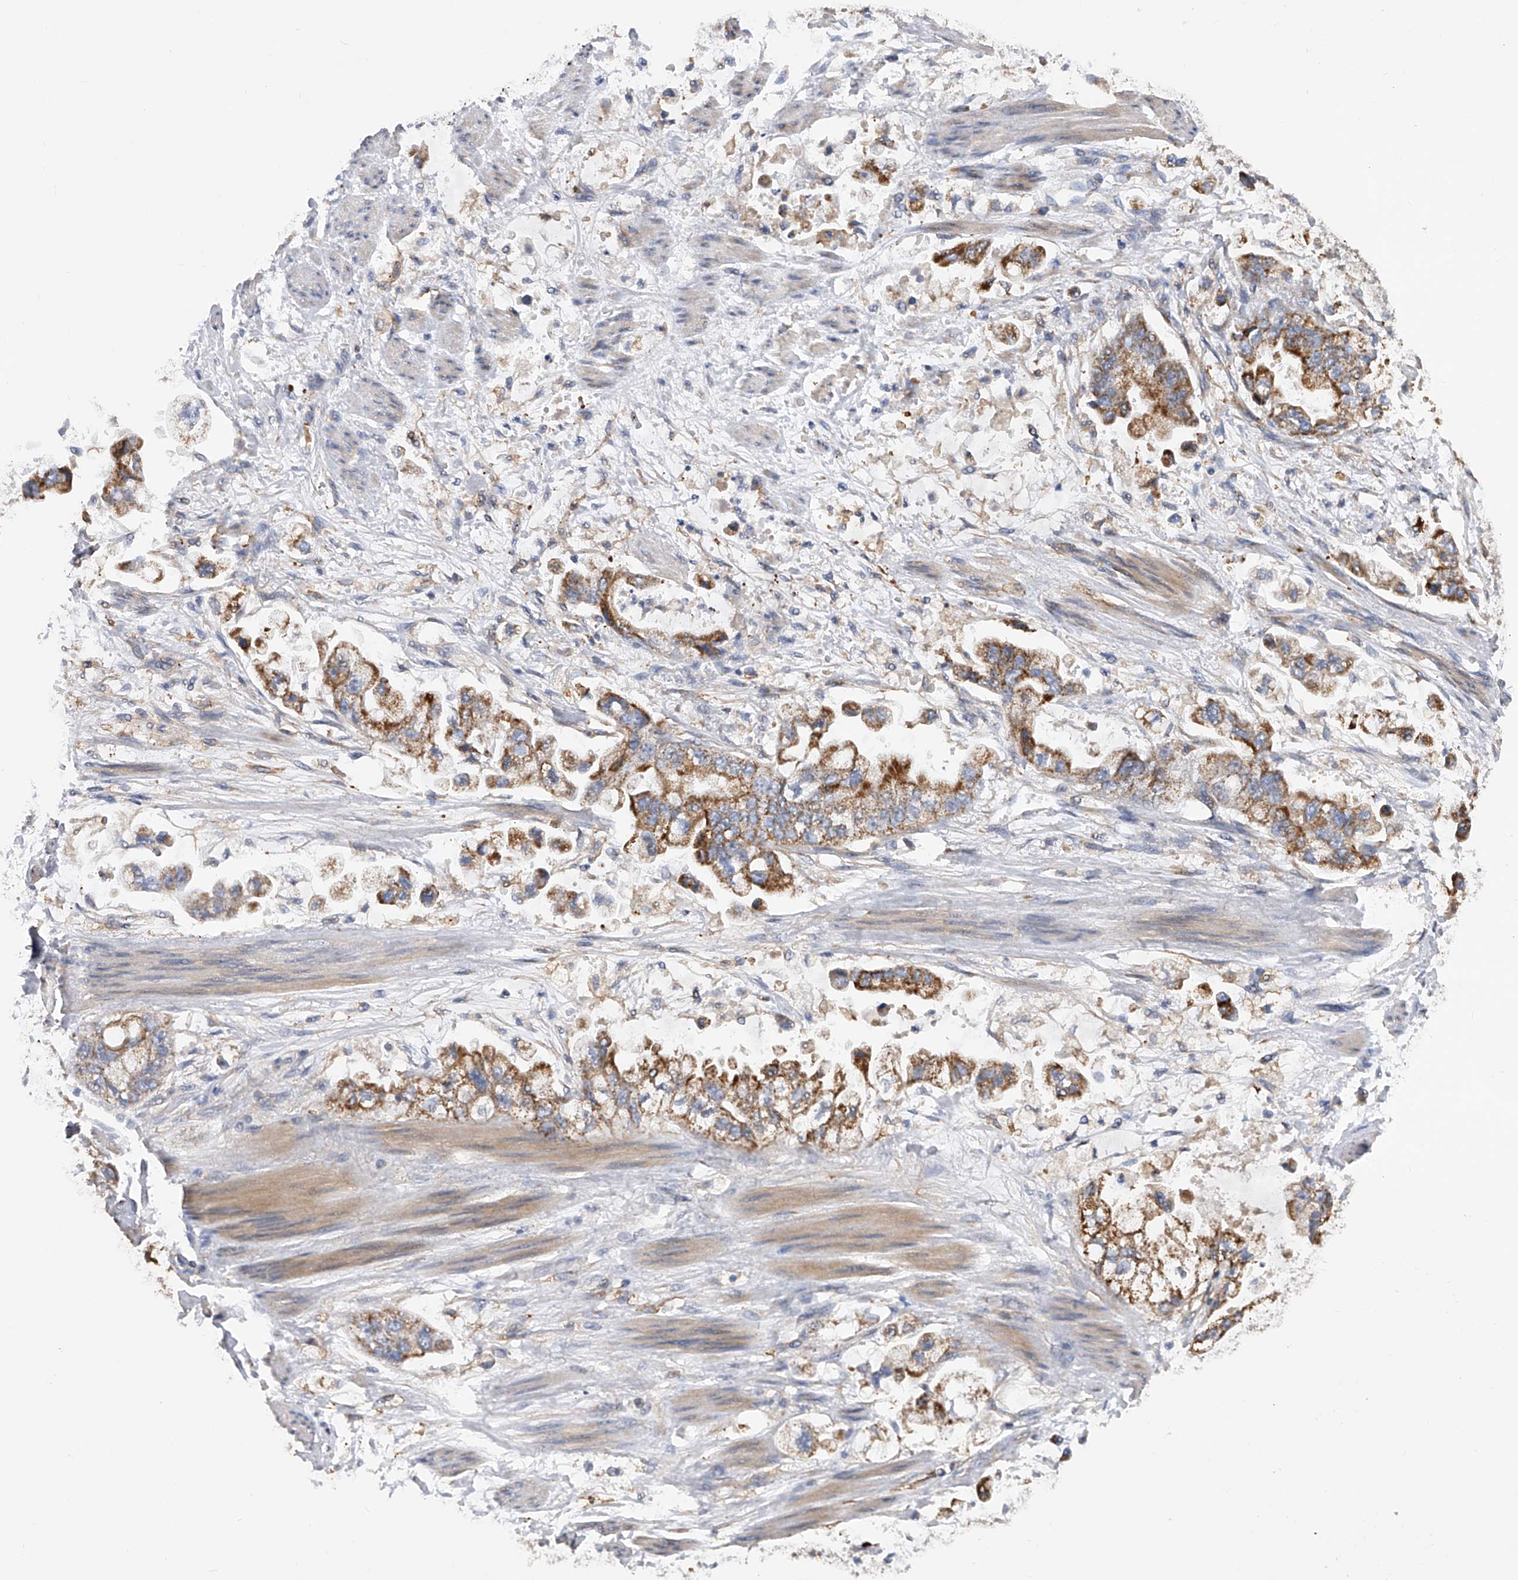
{"staining": {"intensity": "moderate", "quantity": ">75%", "location": "cytoplasmic/membranous"}, "tissue": "stomach cancer", "cell_type": "Tumor cells", "image_type": "cancer", "snomed": [{"axis": "morphology", "description": "Adenocarcinoma, NOS"}, {"axis": "topography", "description": "Stomach"}], "caption": "About >75% of tumor cells in adenocarcinoma (stomach) exhibit moderate cytoplasmic/membranous protein positivity as visualized by brown immunohistochemical staining.", "gene": "PDSS2", "patient": {"sex": "male", "age": 62}}